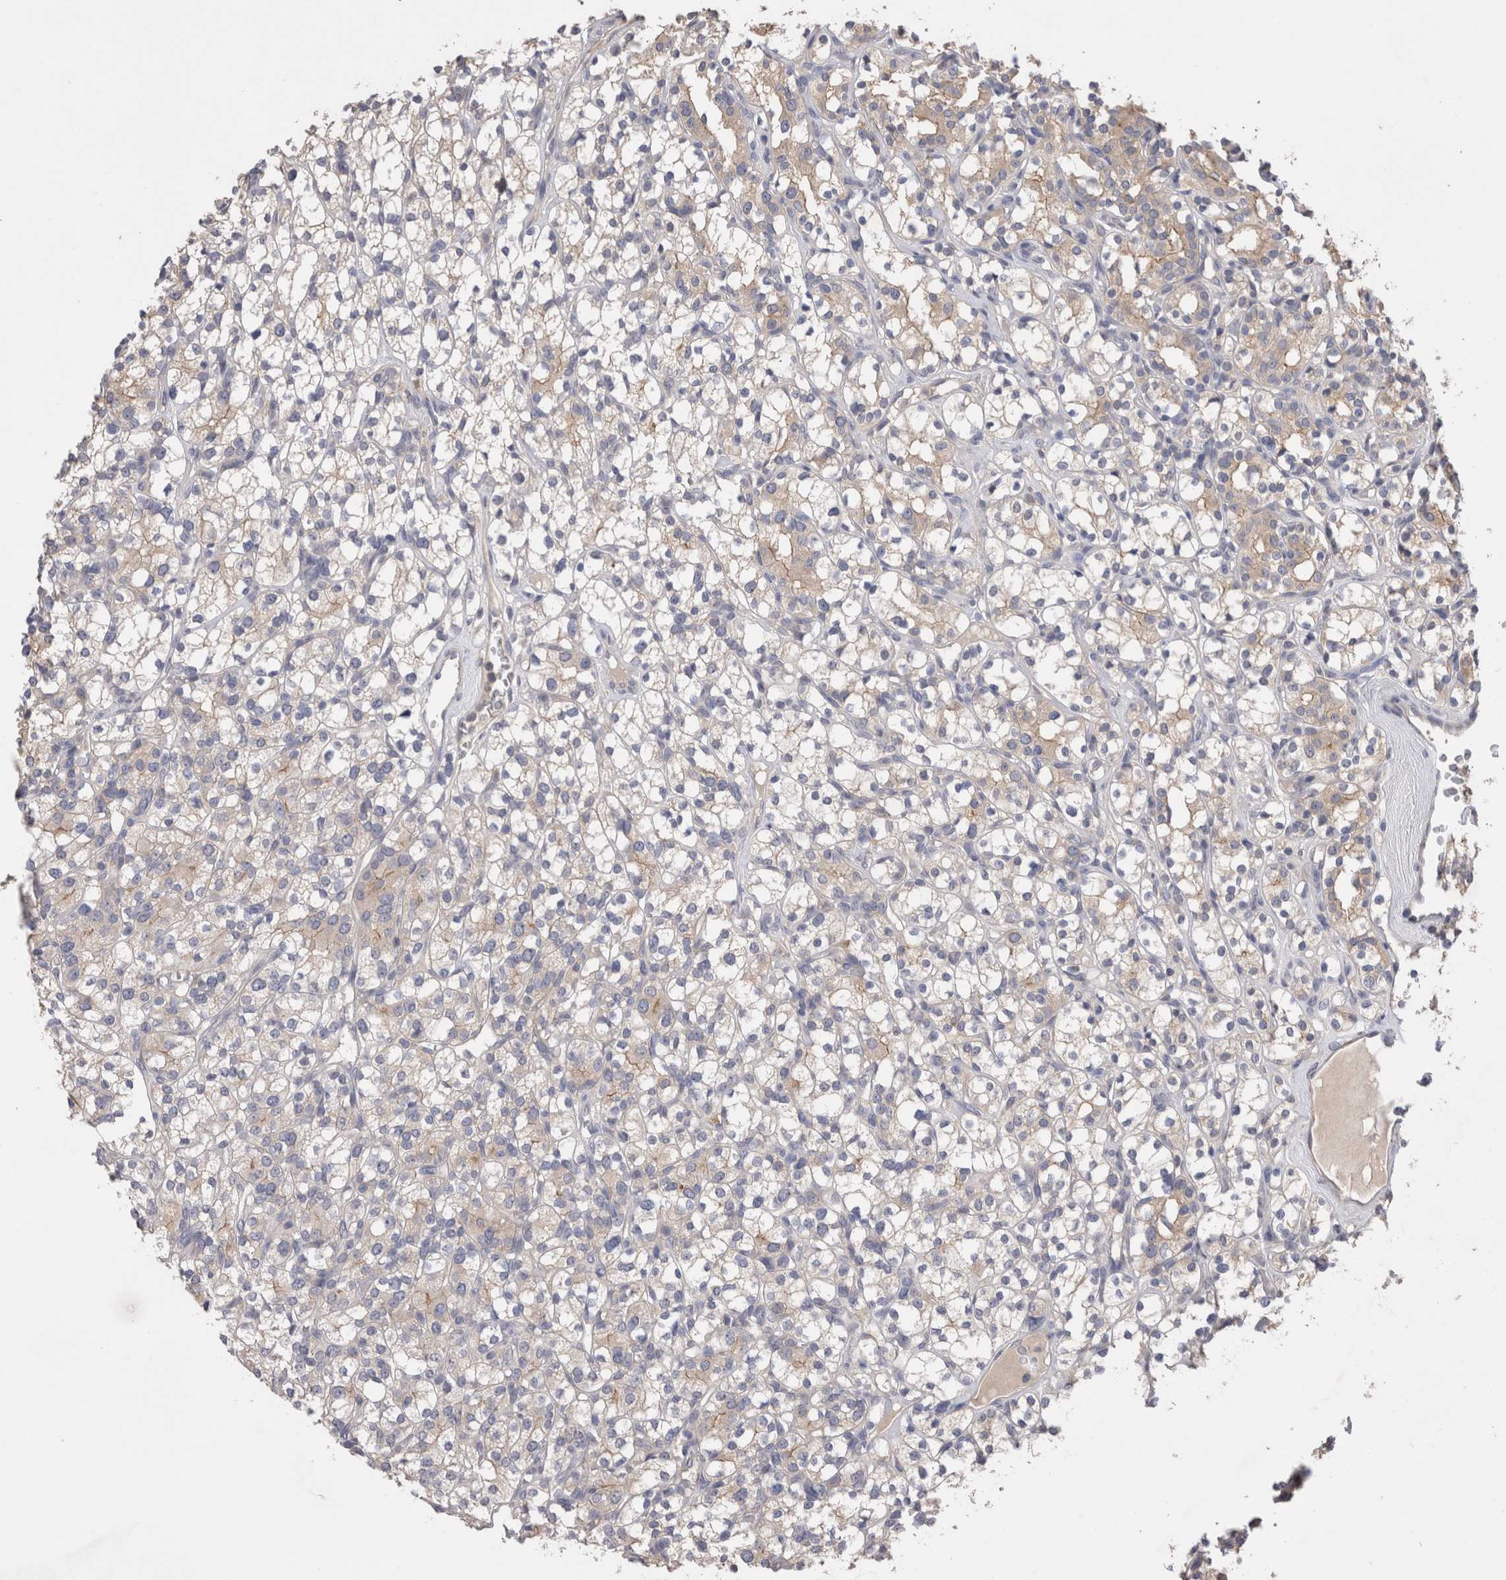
{"staining": {"intensity": "weak", "quantity": "<25%", "location": "cytoplasmic/membranous"}, "tissue": "renal cancer", "cell_type": "Tumor cells", "image_type": "cancer", "snomed": [{"axis": "morphology", "description": "Adenocarcinoma, NOS"}, {"axis": "topography", "description": "Kidney"}], "caption": "Renal adenocarcinoma was stained to show a protein in brown. There is no significant staining in tumor cells.", "gene": "OTOR", "patient": {"sex": "male", "age": 77}}